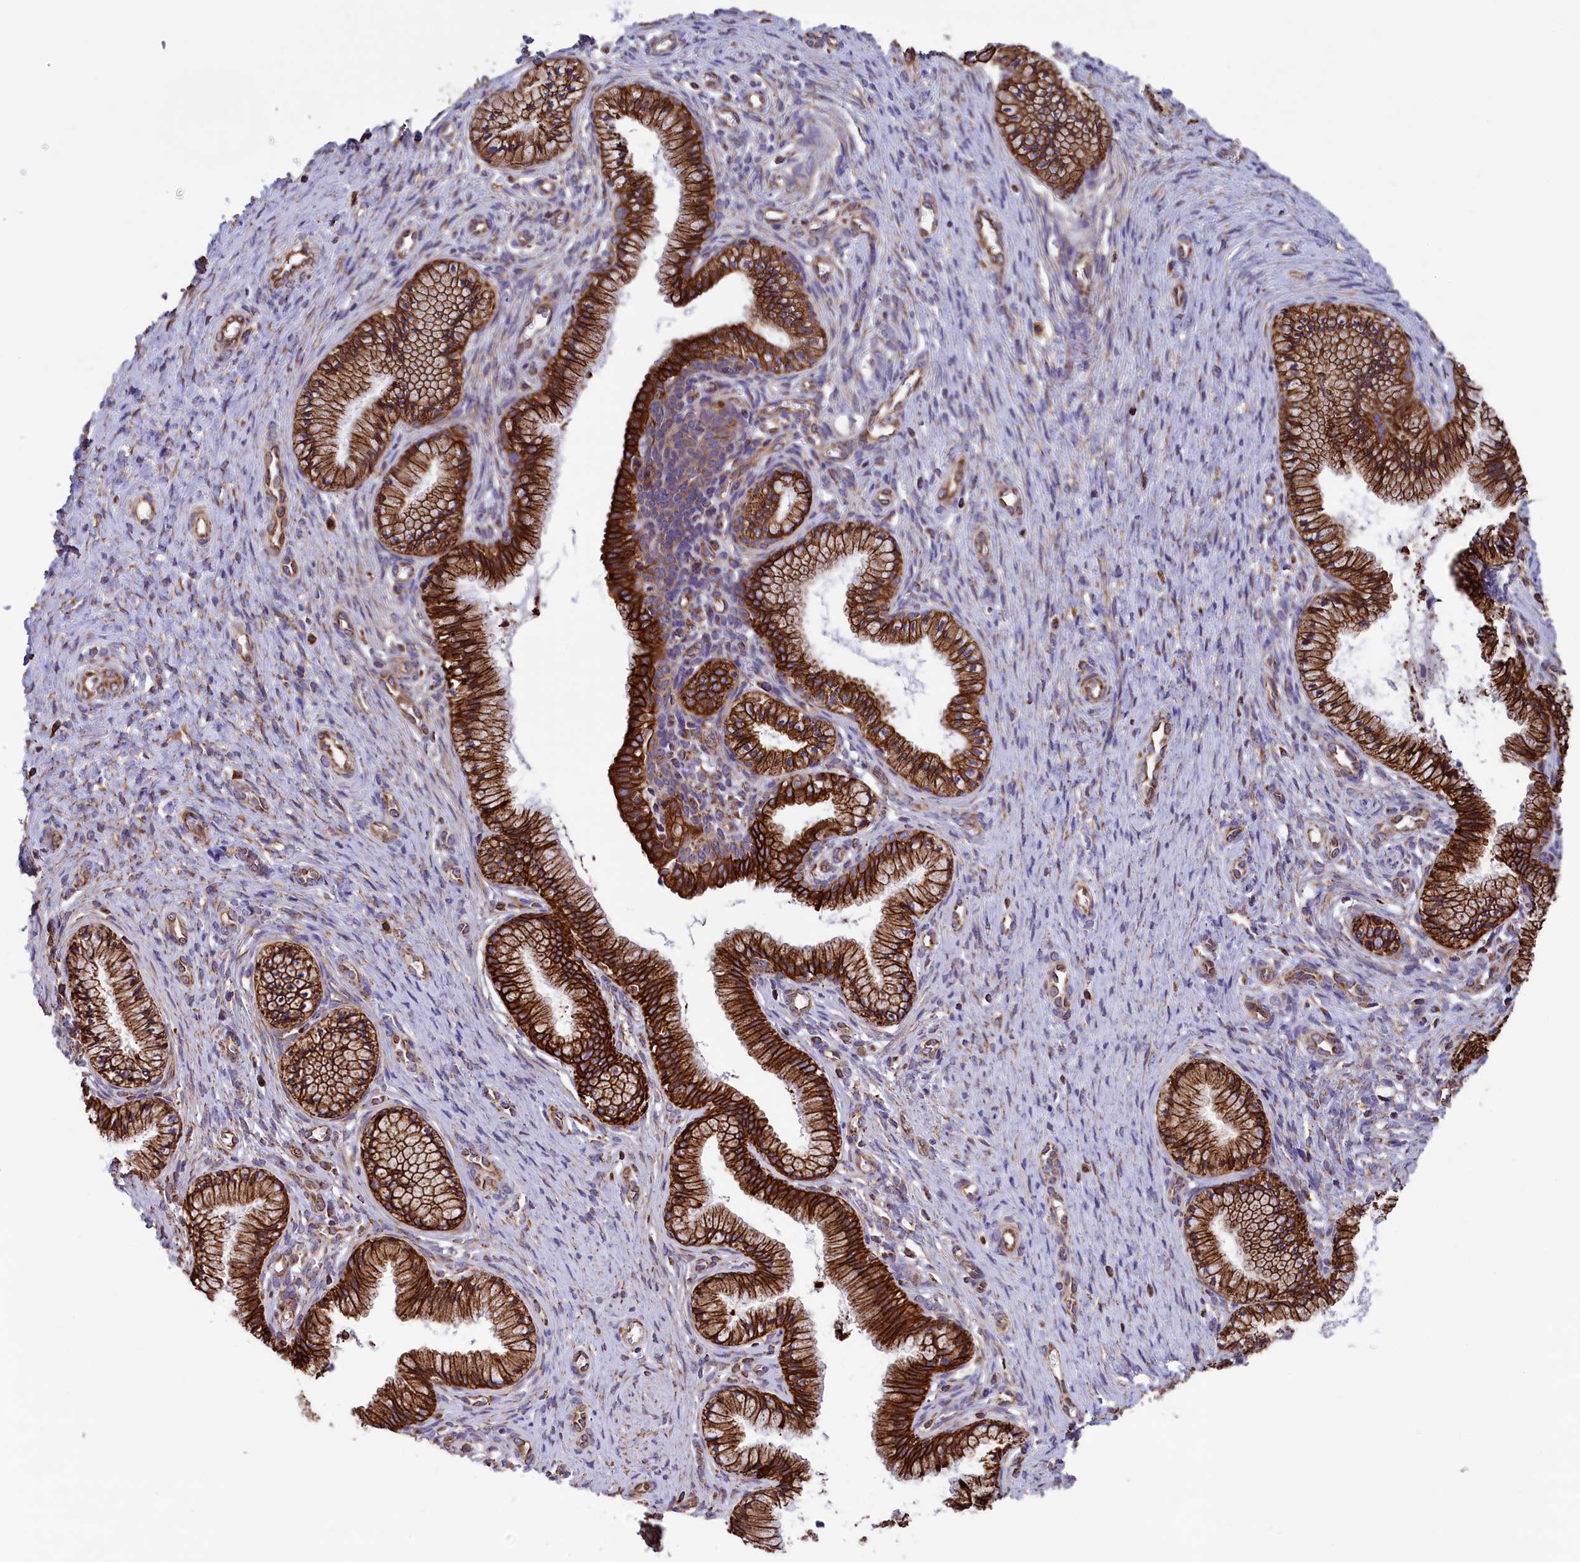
{"staining": {"intensity": "strong", "quantity": ">75%", "location": "cytoplasmic/membranous"}, "tissue": "cervix", "cell_type": "Glandular cells", "image_type": "normal", "snomed": [{"axis": "morphology", "description": "Normal tissue, NOS"}, {"axis": "topography", "description": "Cervix"}], "caption": "Approximately >75% of glandular cells in unremarkable human cervix display strong cytoplasmic/membranous protein positivity as visualized by brown immunohistochemical staining.", "gene": "GATB", "patient": {"sex": "female", "age": 36}}